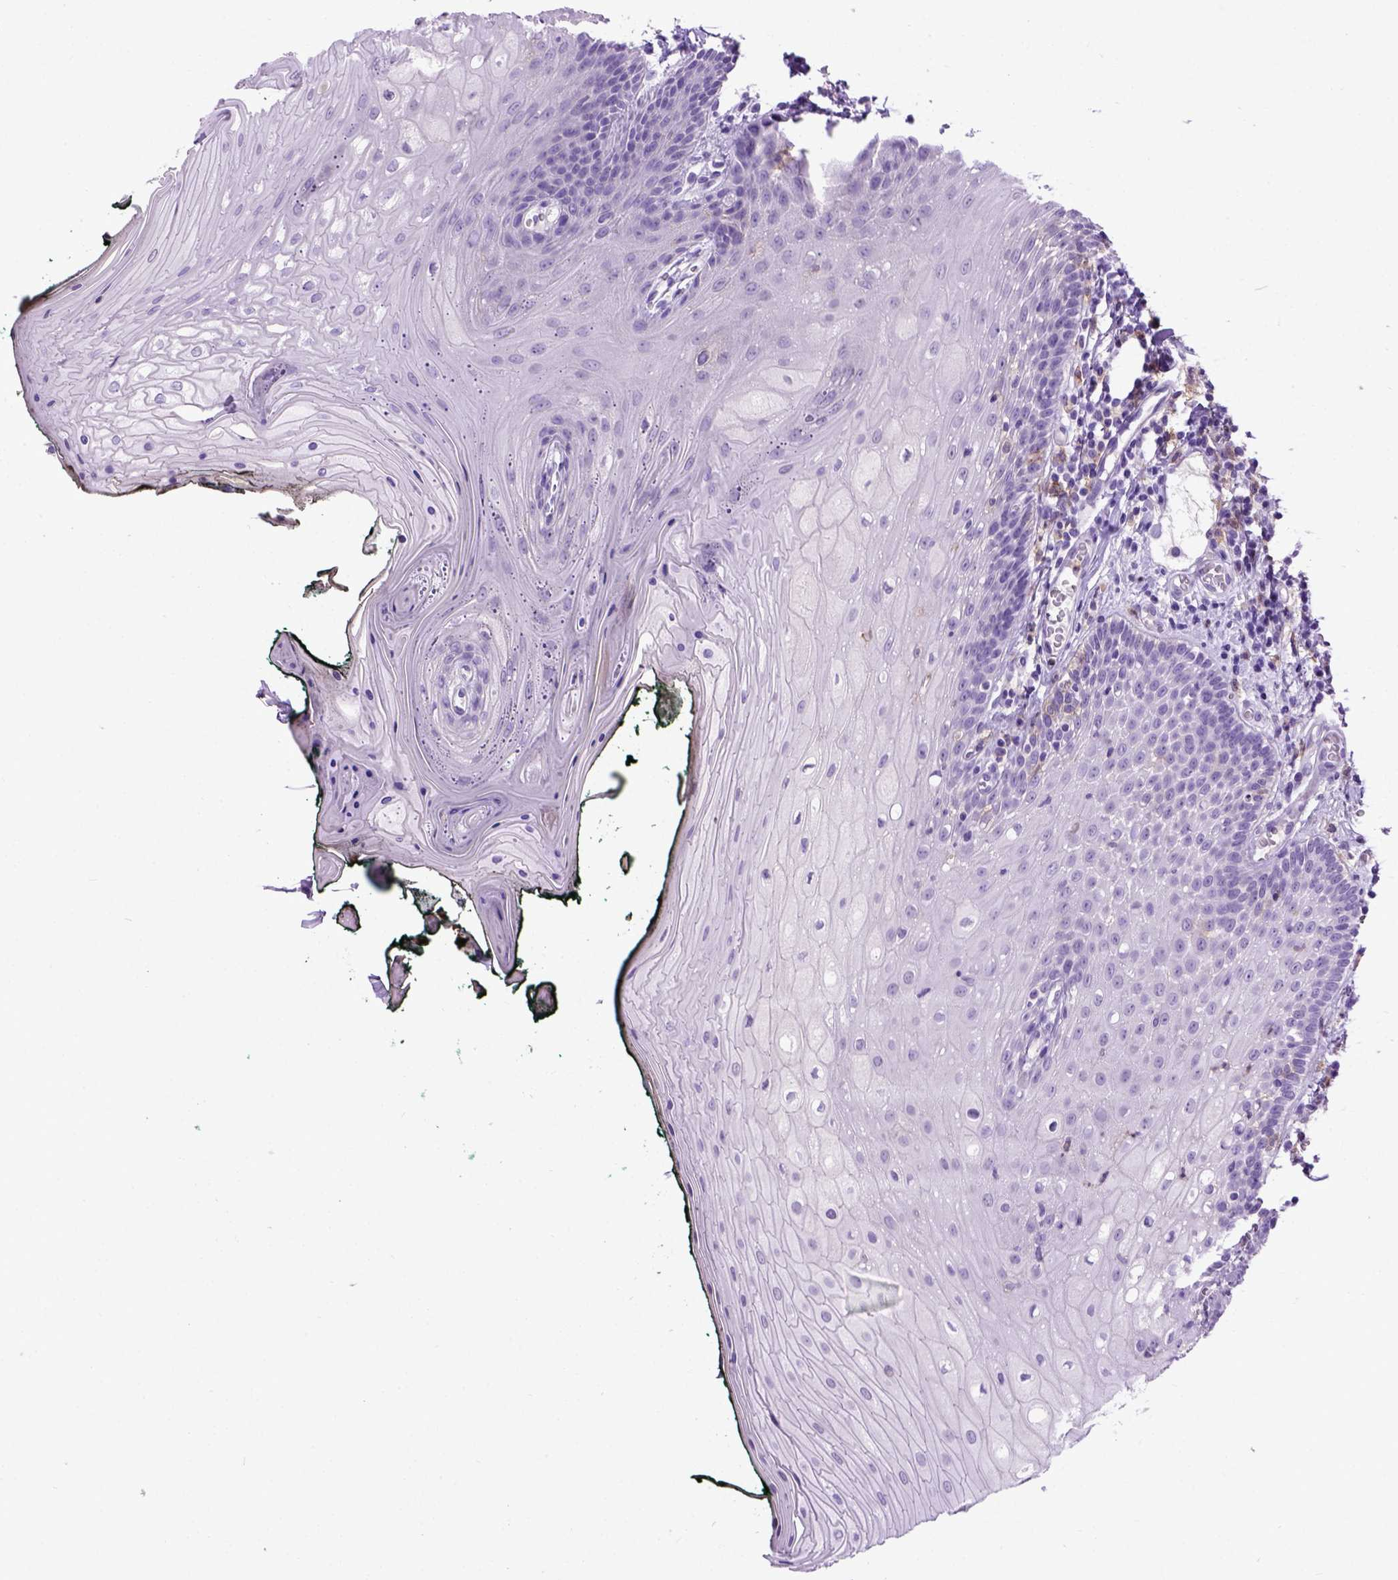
{"staining": {"intensity": "negative", "quantity": "none", "location": "none"}, "tissue": "oral mucosa", "cell_type": "Squamous epithelial cells", "image_type": "normal", "snomed": [{"axis": "morphology", "description": "Normal tissue, NOS"}, {"axis": "topography", "description": "Oral tissue"}, {"axis": "topography", "description": "Head-Neck"}], "caption": "The photomicrograph displays no significant staining in squamous epithelial cells of oral mucosa. (DAB immunohistochemistry (IHC), high magnification).", "gene": "ITGAX", "patient": {"sex": "female", "age": 68}}